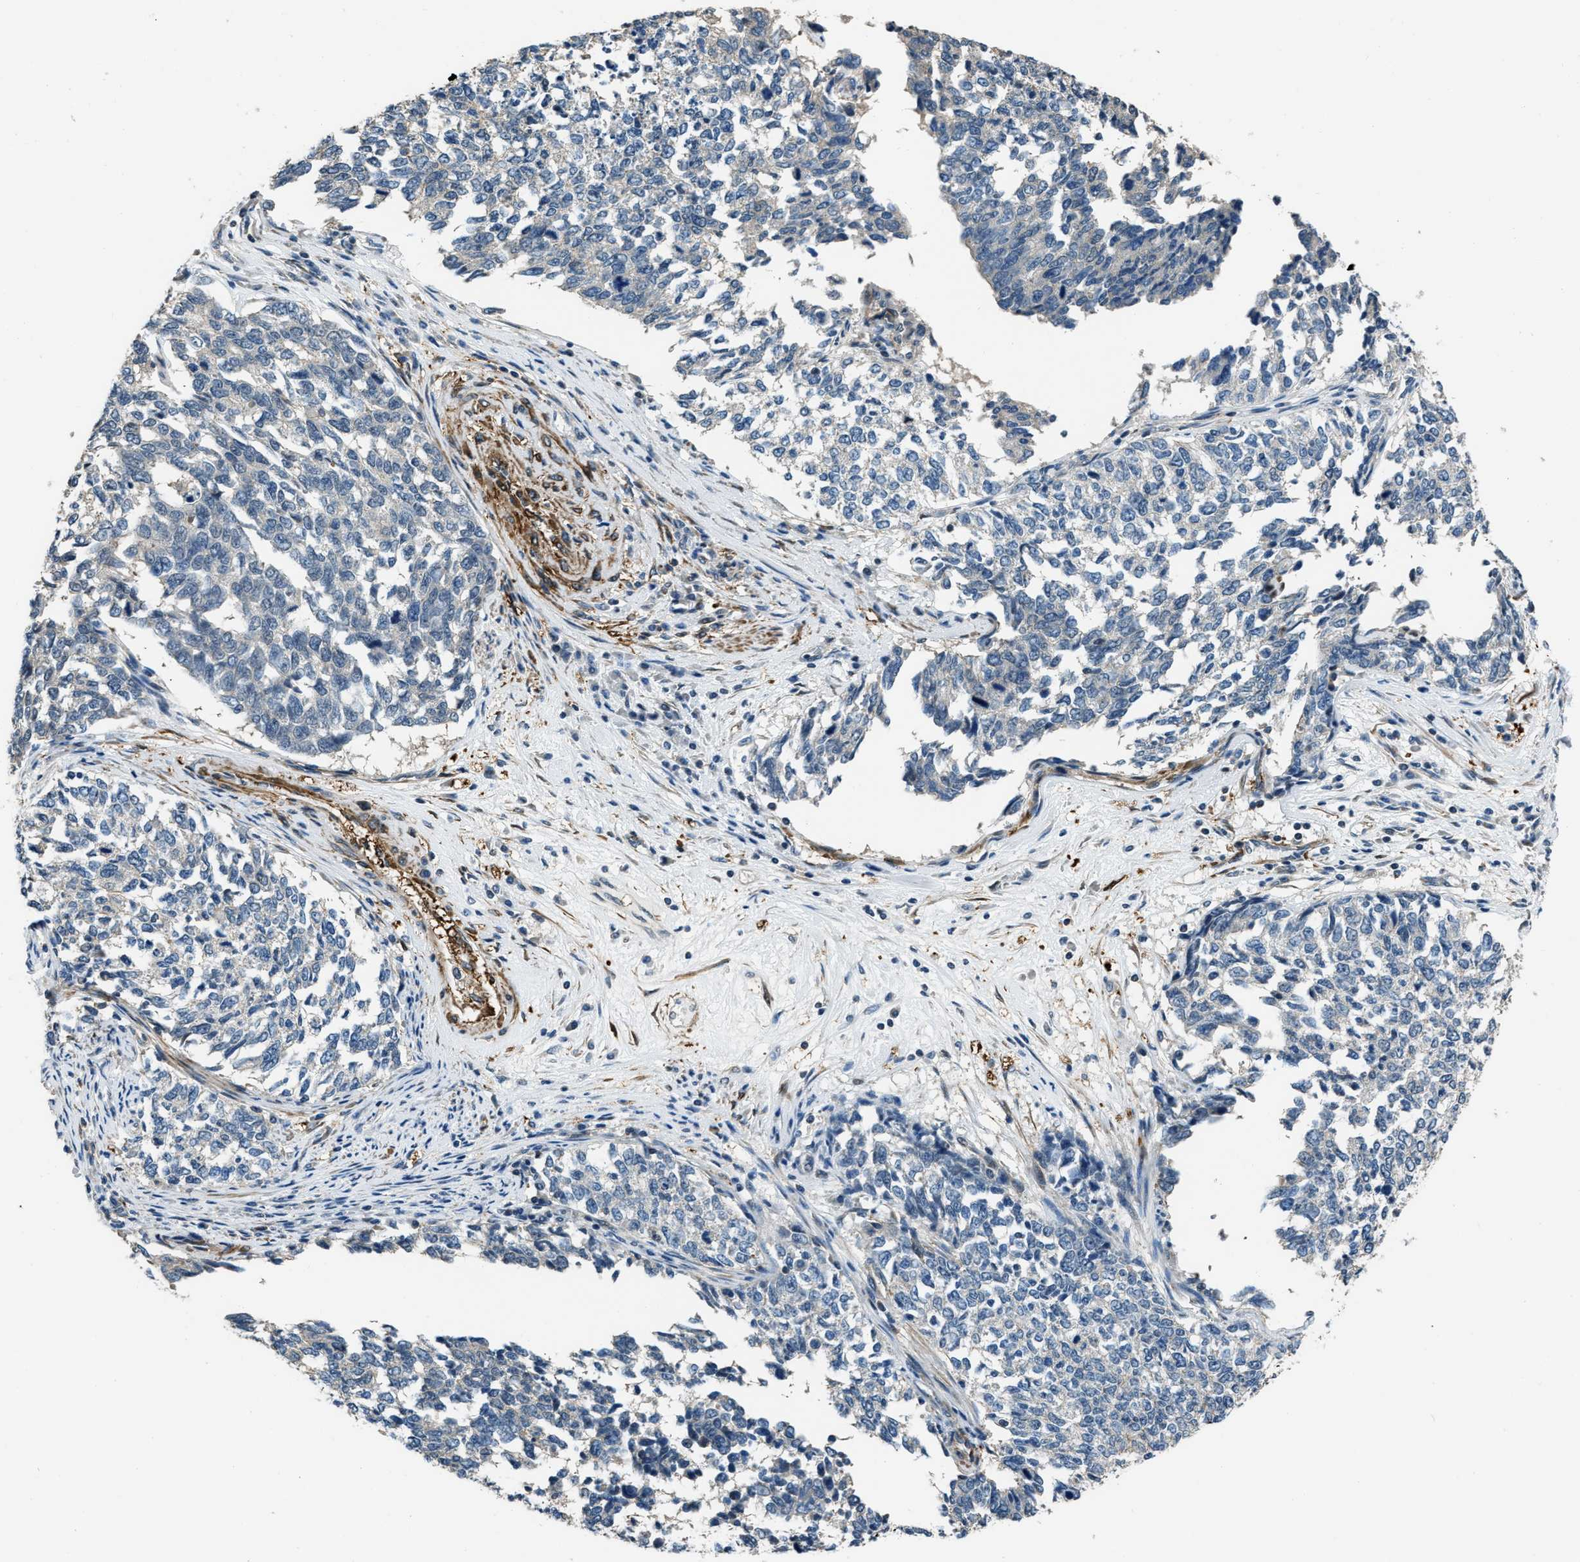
{"staining": {"intensity": "negative", "quantity": "none", "location": "none"}, "tissue": "cervical cancer", "cell_type": "Tumor cells", "image_type": "cancer", "snomed": [{"axis": "morphology", "description": "Squamous cell carcinoma, NOS"}, {"axis": "topography", "description": "Cervix"}], "caption": "The histopathology image exhibits no staining of tumor cells in cervical cancer (squamous cell carcinoma).", "gene": "NUDCD3", "patient": {"sex": "female", "age": 63}}